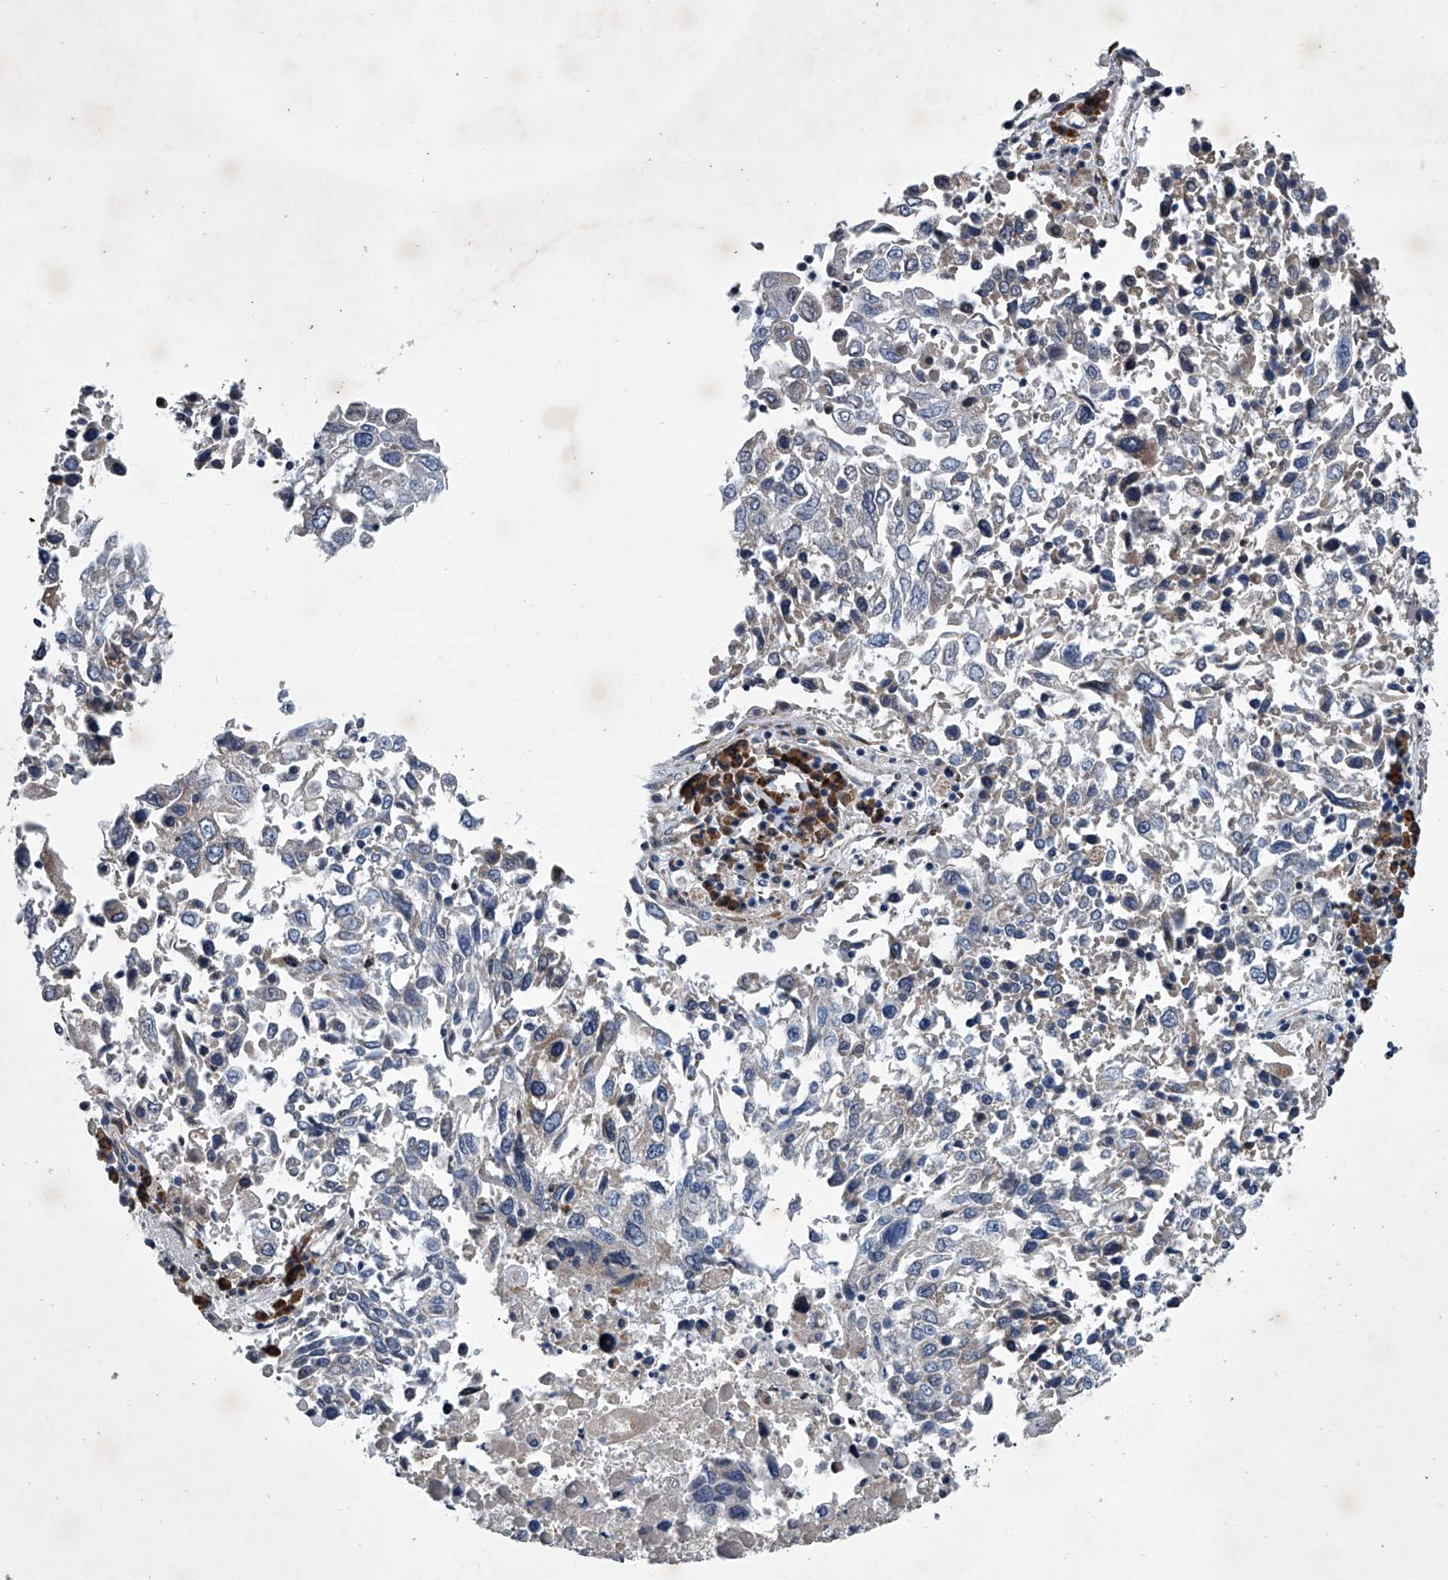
{"staining": {"intensity": "negative", "quantity": "none", "location": "none"}, "tissue": "lung cancer", "cell_type": "Tumor cells", "image_type": "cancer", "snomed": [{"axis": "morphology", "description": "Squamous cell carcinoma, NOS"}, {"axis": "topography", "description": "Lung"}], "caption": "DAB immunohistochemical staining of human squamous cell carcinoma (lung) shows no significant staining in tumor cells.", "gene": "ABCG1", "patient": {"sex": "male", "age": 65}}